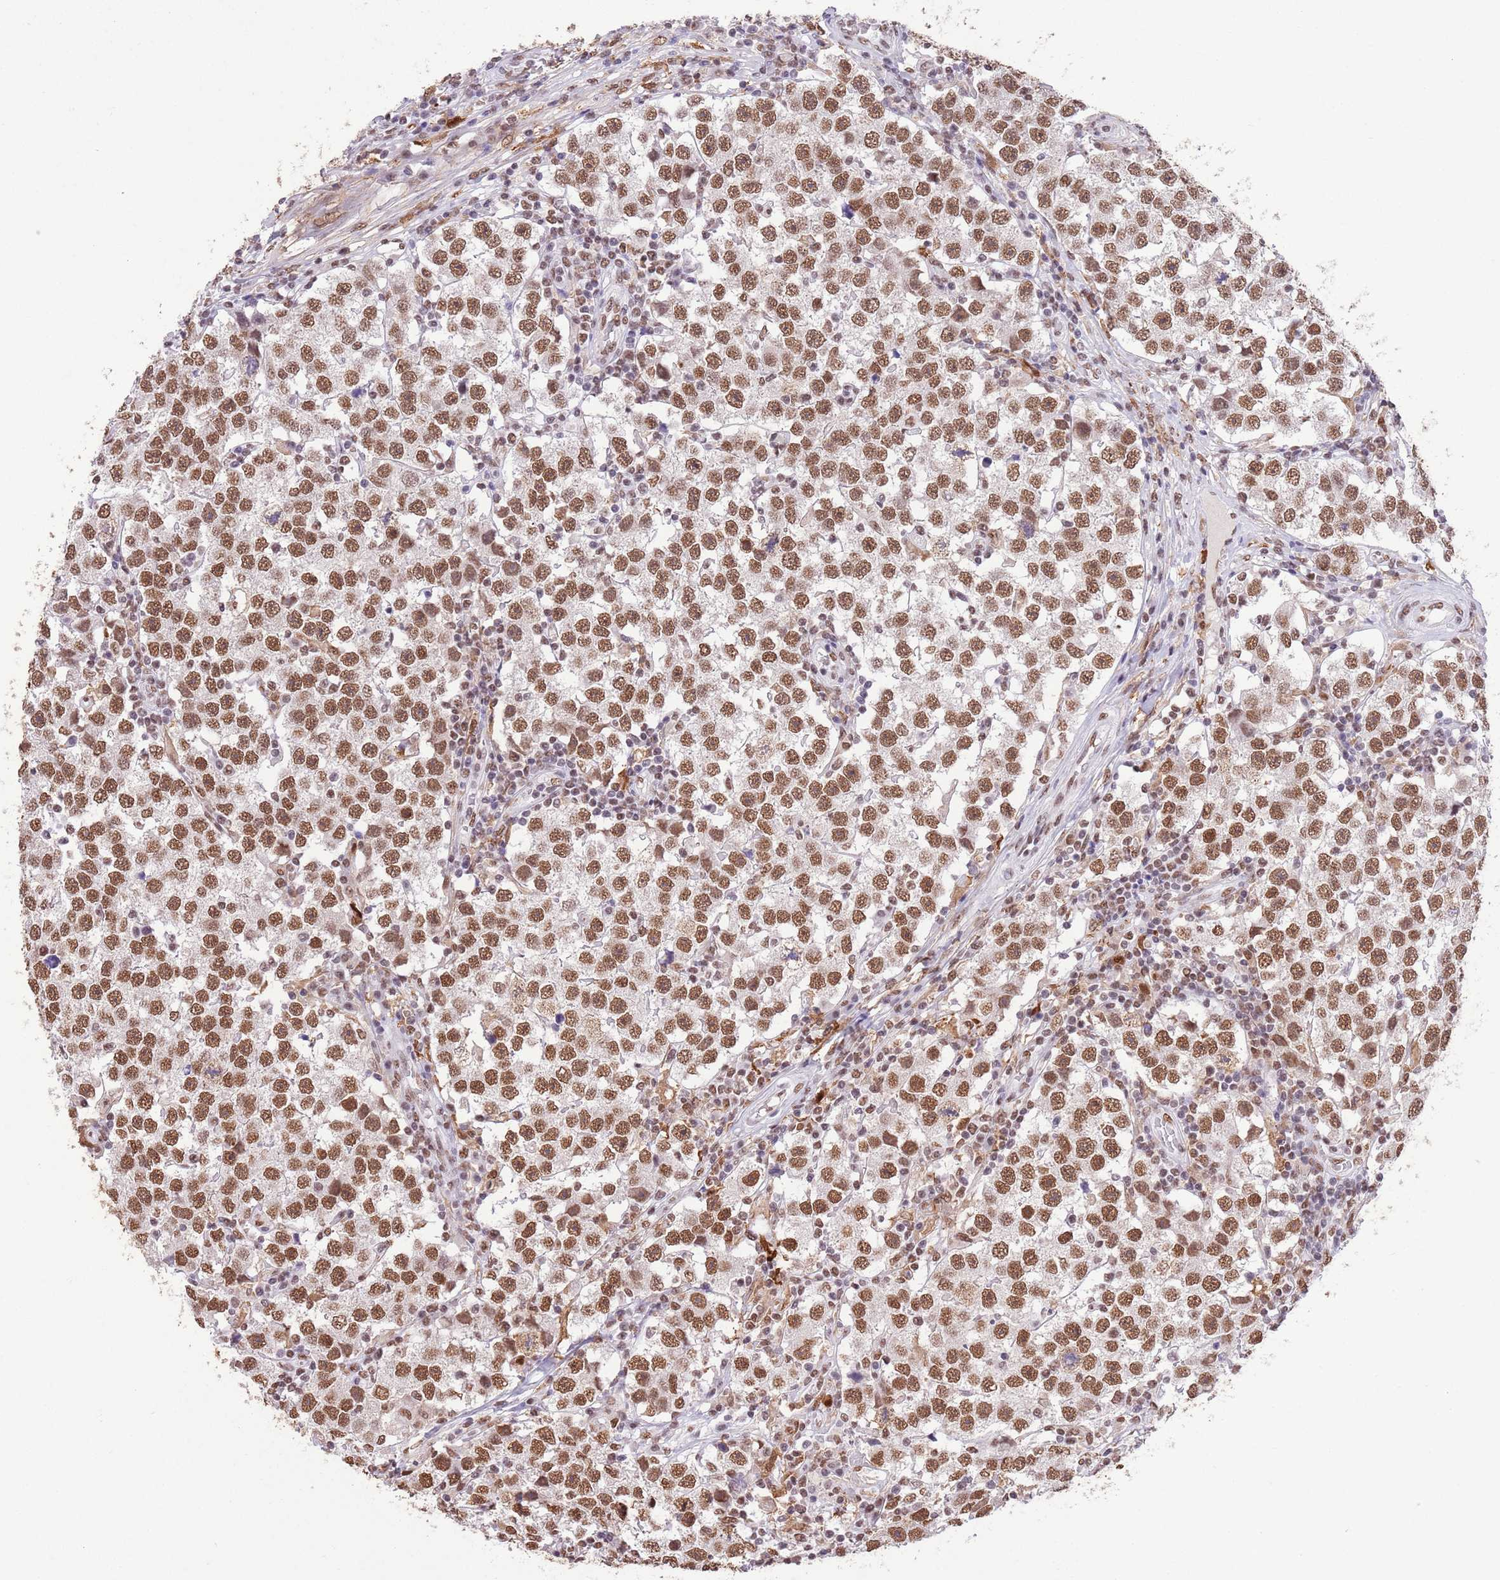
{"staining": {"intensity": "moderate", "quantity": ">75%", "location": "nuclear"}, "tissue": "testis cancer", "cell_type": "Tumor cells", "image_type": "cancer", "snomed": [{"axis": "morphology", "description": "Seminoma, NOS"}, {"axis": "topography", "description": "Testis"}], "caption": "IHC photomicrograph of testis seminoma stained for a protein (brown), which demonstrates medium levels of moderate nuclear positivity in approximately >75% of tumor cells.", "gene": "TRIM32", "patient": {"sex": "male", "age": 34}}